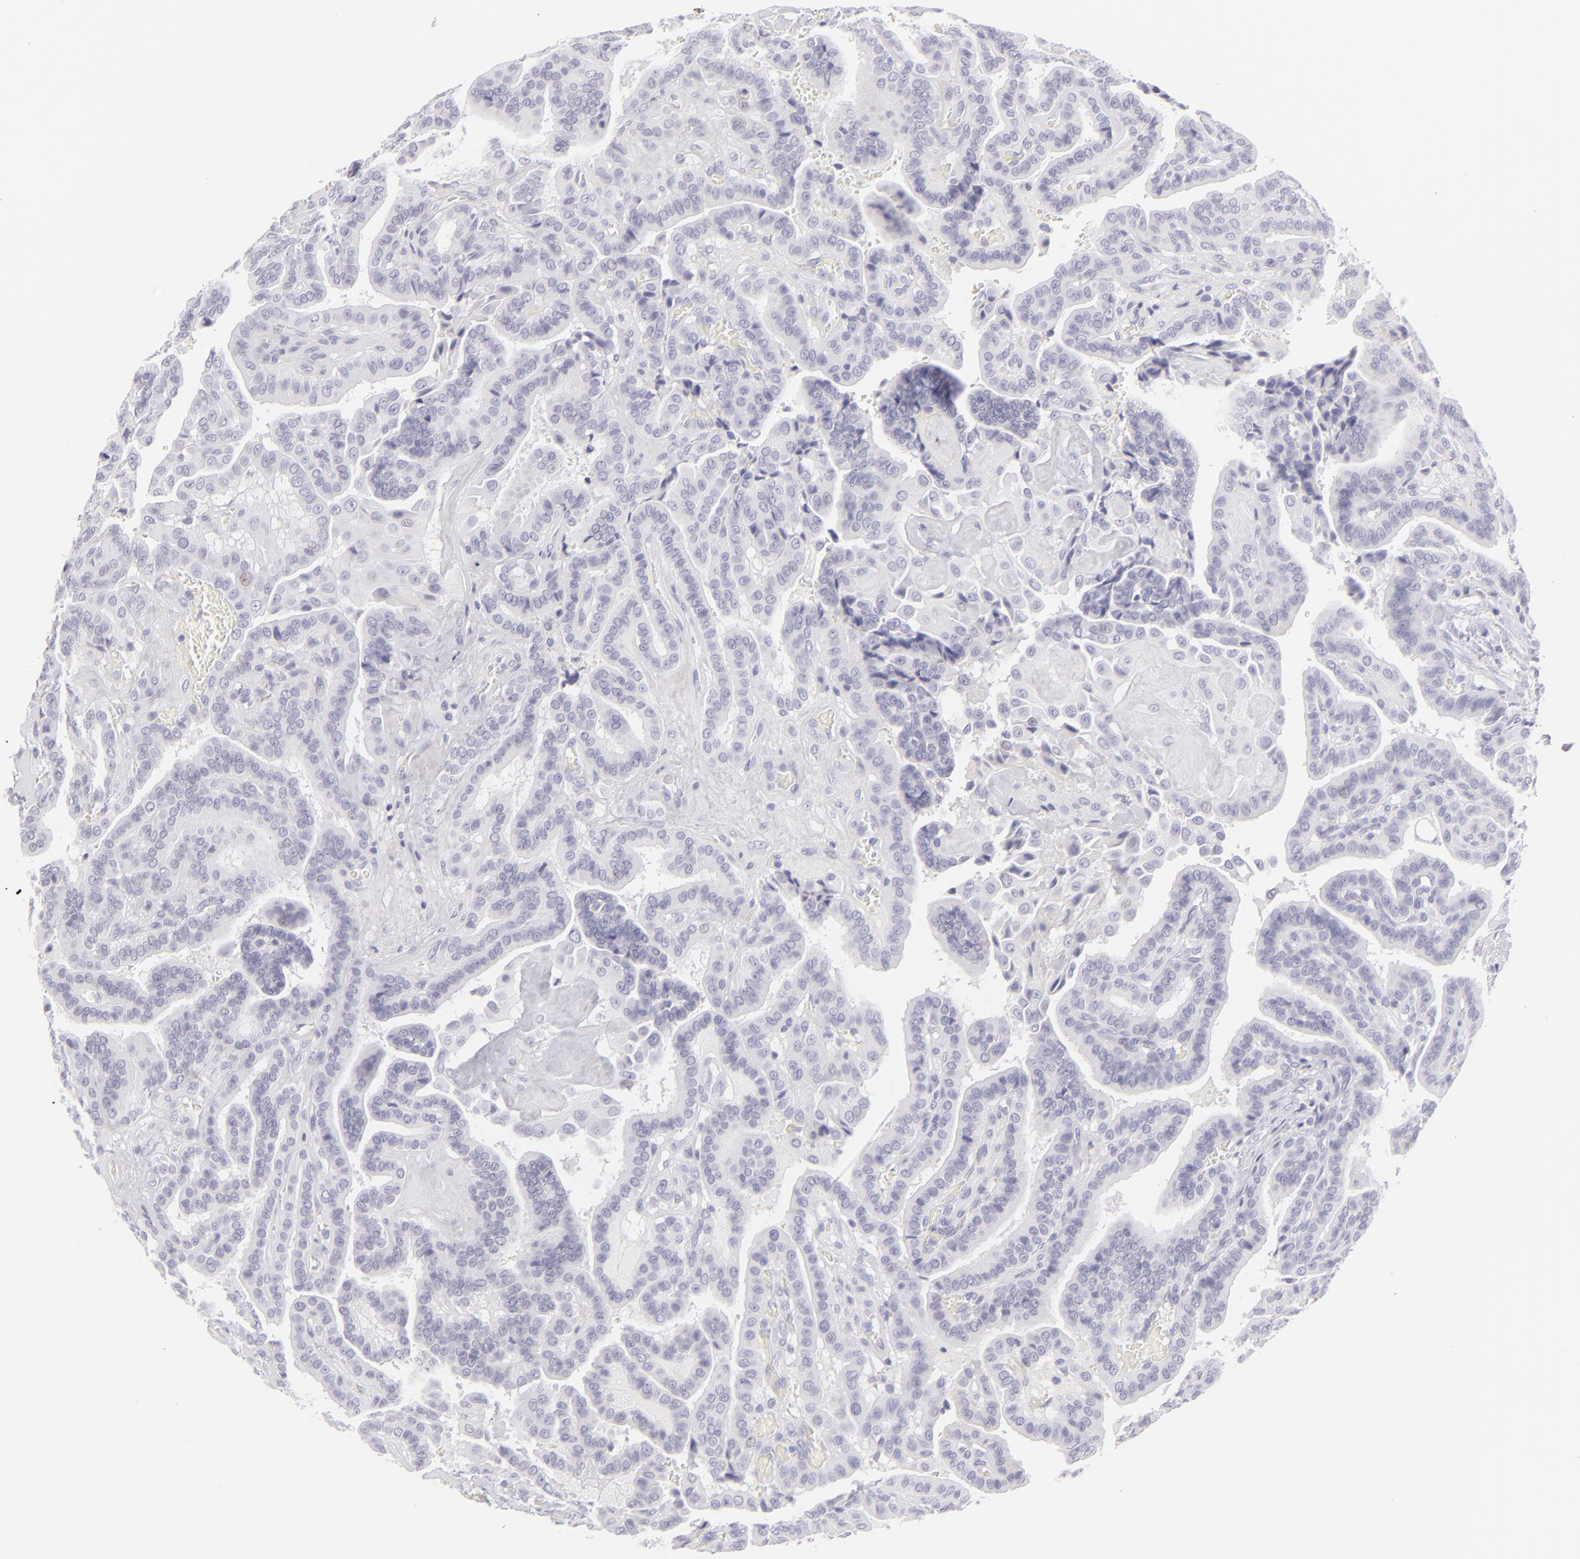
{"staining": {"intensity": "negative", "quantity": "none", "location": "none"}, "tissue": "thyroid cancer", "cell_type": "Tumor cells", "image_type": "cancer", "snomed": [{"axis": "morphology", "description": "Papillary adenocarcinoma, NOS"}, {"axis": "topography", "description": "Thyroid gland"}], "caption": "A histopathology image of human thyroid papillary adenocarcinoma is negative for staining in tumor cells. (DAB (3,3'-diaminobenzidine) immunohistochemistry visualized using brightfield microscopy, high magnification).", "gene": "FCER2", "patient": {"sex": "male", "age": 87}}